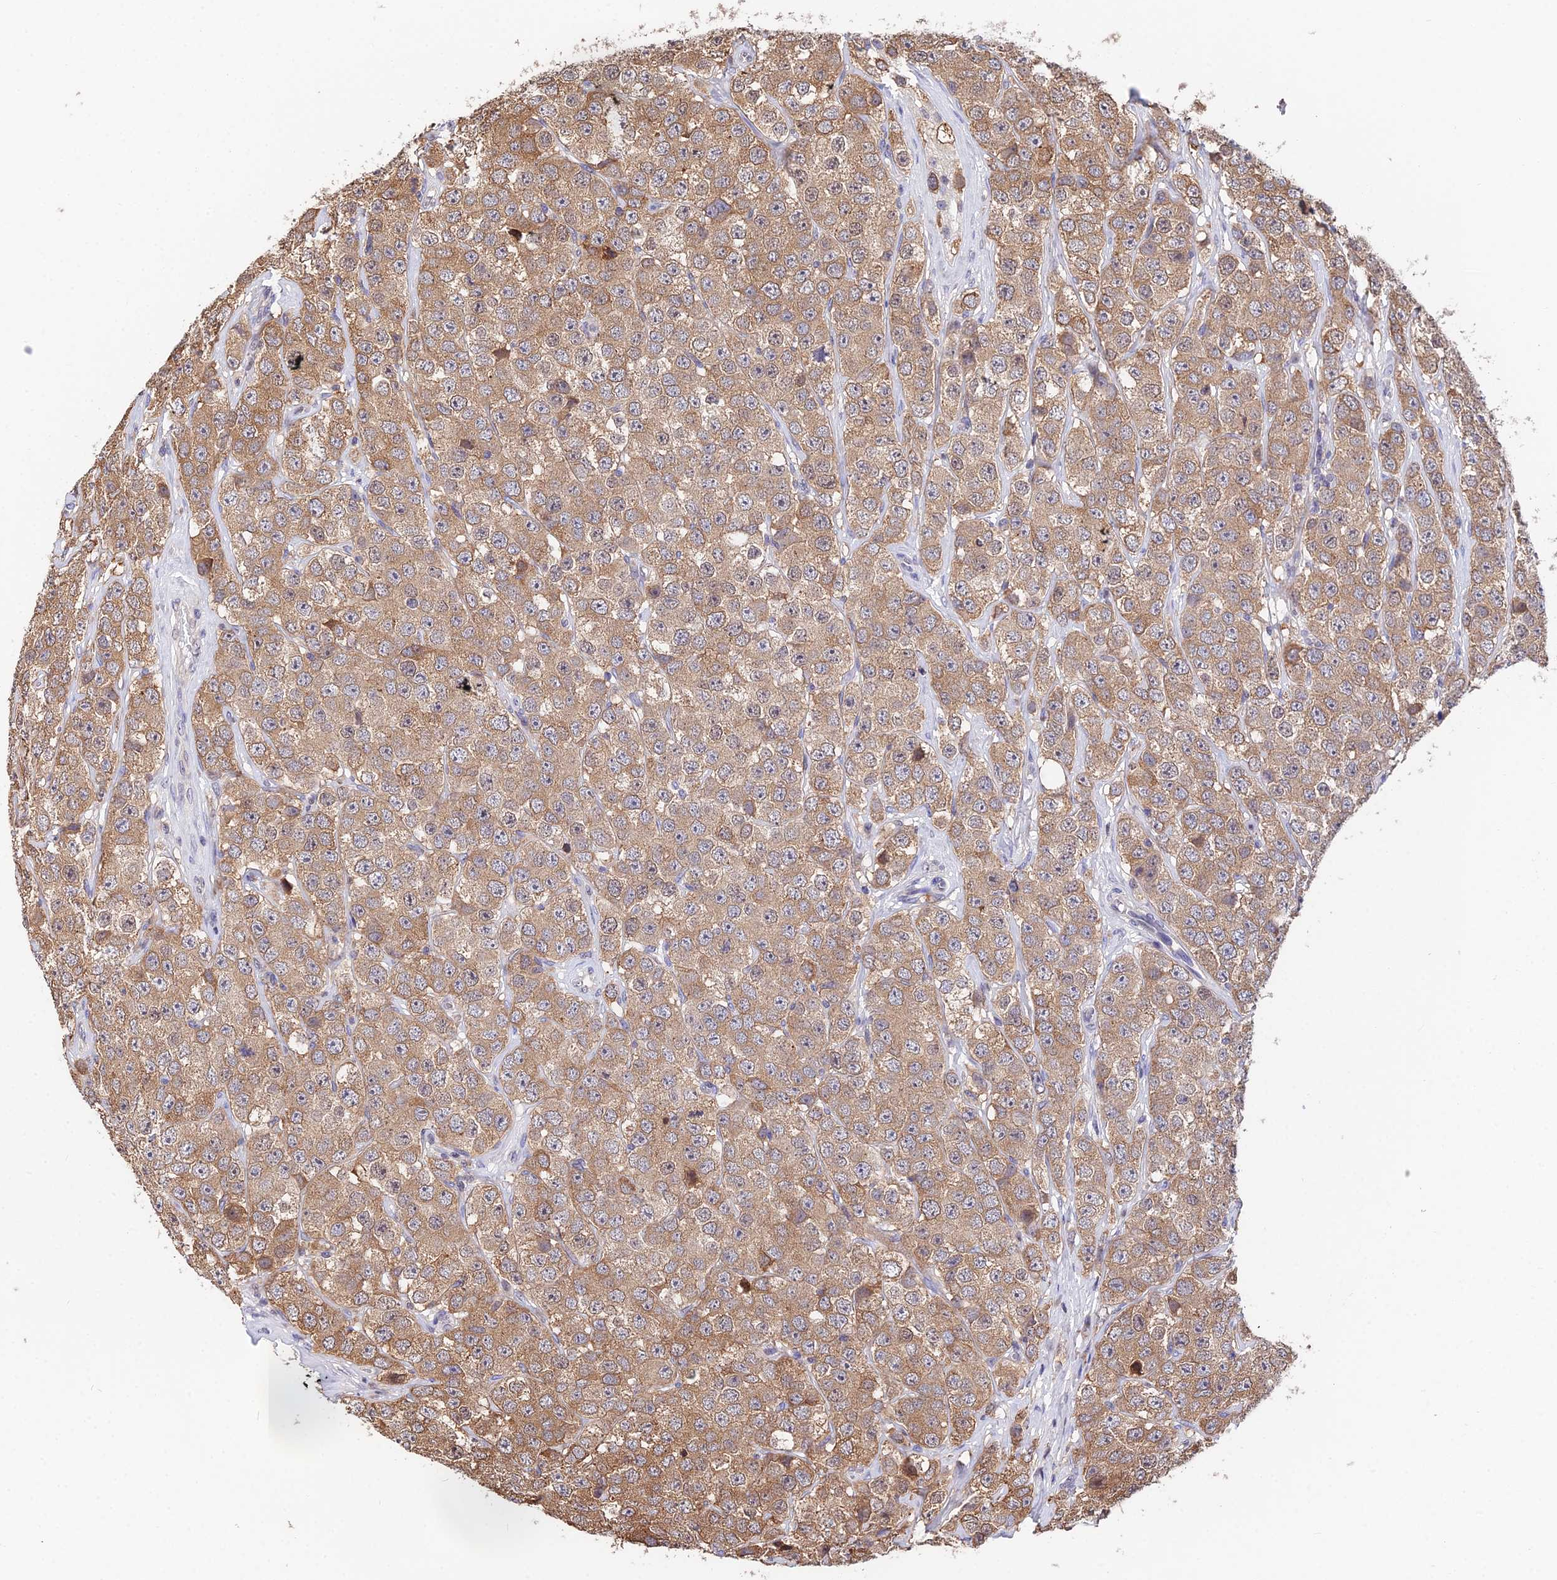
{"staining": {"intensity": "moderate", "quantity": ">75%", "location": "cytoplasmic/membranous"}, "tissue": "testis cancer", "cell_type": "Tumor cells", "image_type": "cancer", "snomed": [{"axis": "morphology", "description": "Seminoma, NOS"}, {"axis": "topography", "description": "Testis"}], "caption": "Tumor cells display medium levels of moderate cytoplasmic/membranous positivity in about >75% of cells in human testis cancer (seminoma).", "gene": "INPP4A", "patient": {"sex": "male", "age": 28}}